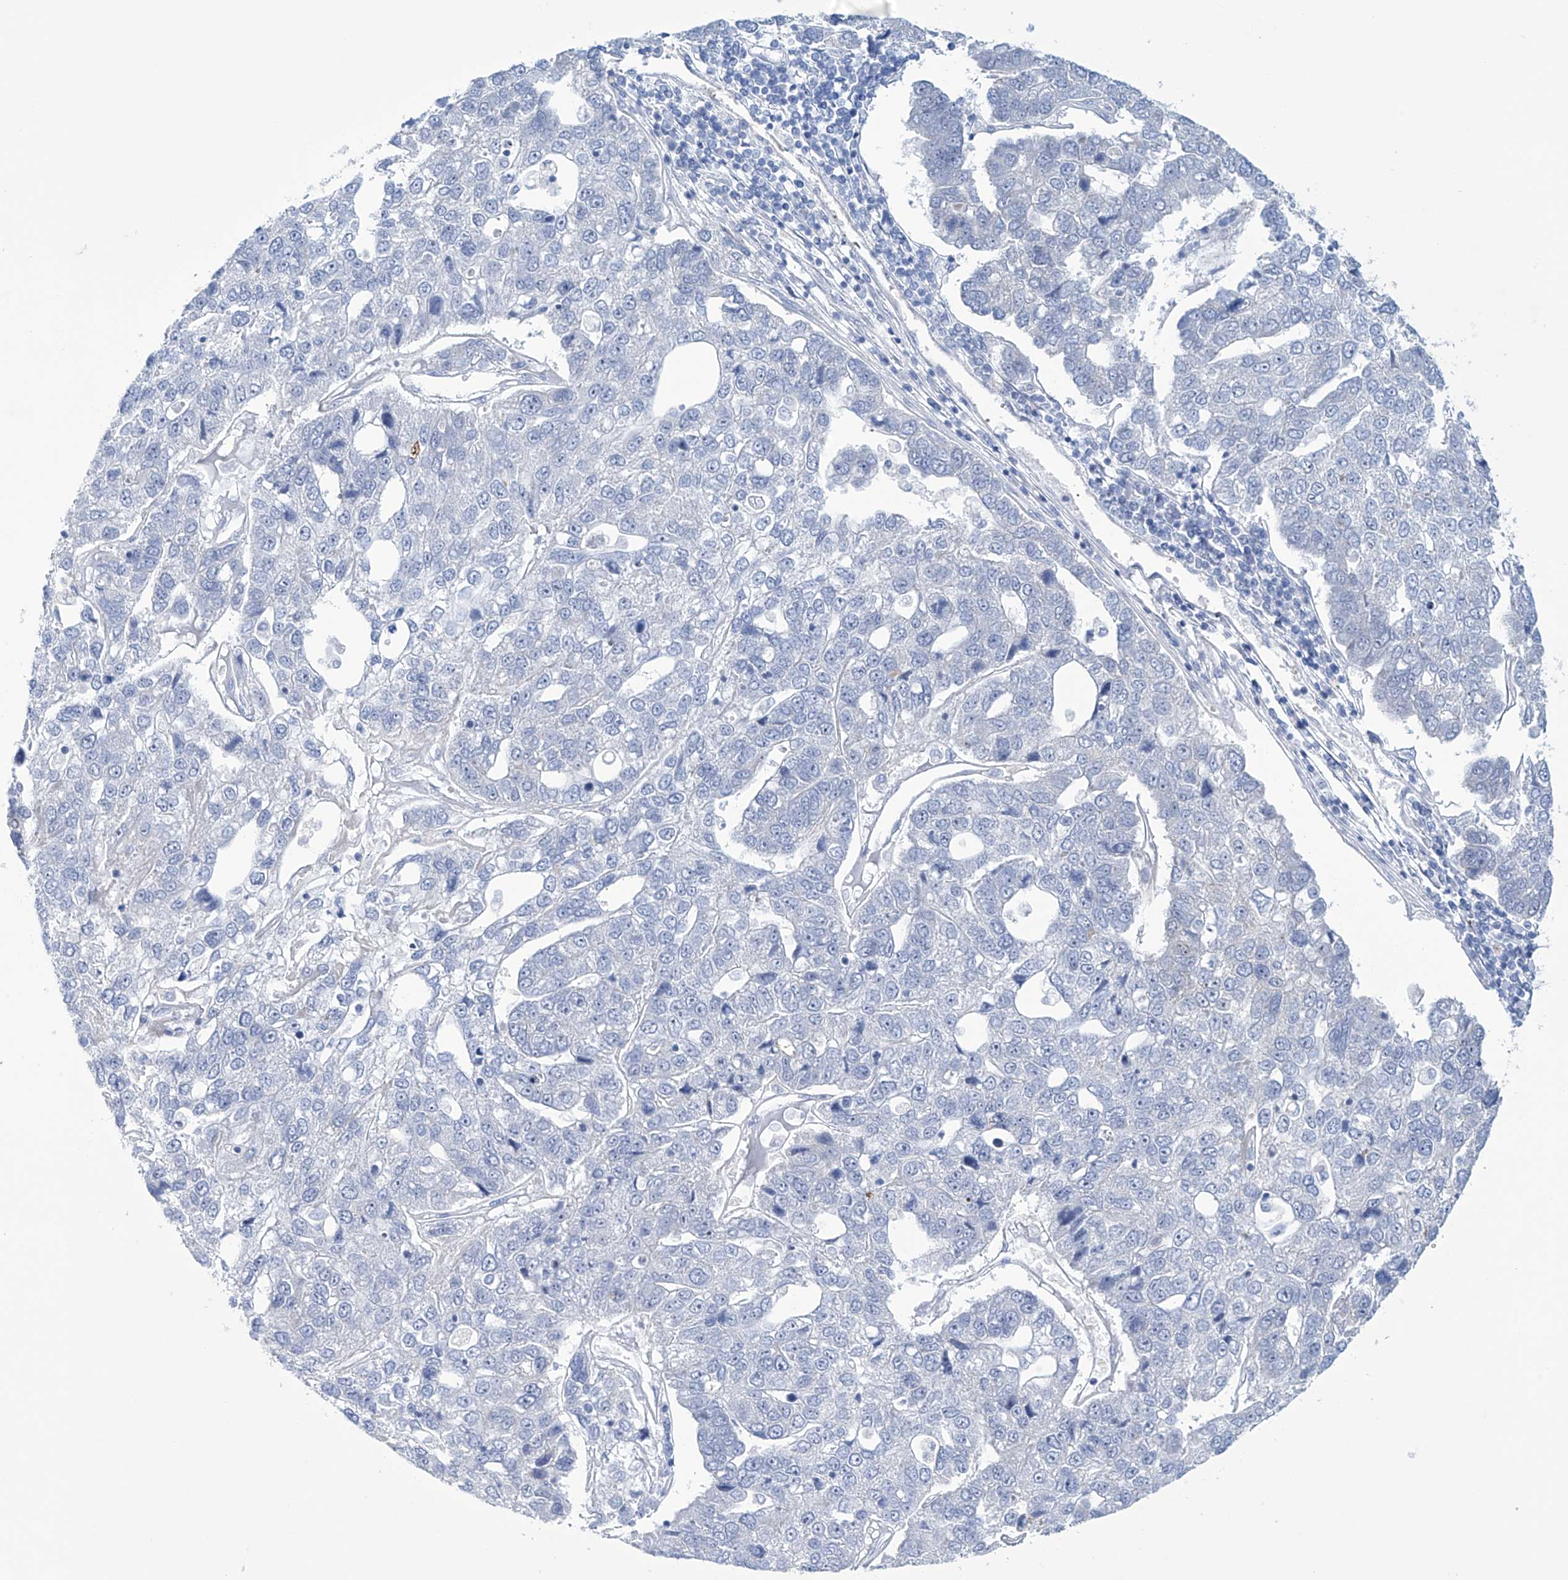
{"staining": {"intensity": "negative", "quantity": "none", "location": "none"}, "tissue": "pancreatic cancer", "cell_type": "Tumor cells", "image_type": "cancer", "snomed": [{"axis": "morphology", "description": "Adenocarcinoma, NOS"}, {"axis": "topography", "description": "Pancreas"}], "caption": "Pancreatic cancer (adenocarcinoma) was stained to show a protein in brown. There is no significant positivity in tumor cells.", "gene": "TRIM60", "patient": {"sex": "female", "age": 61}}